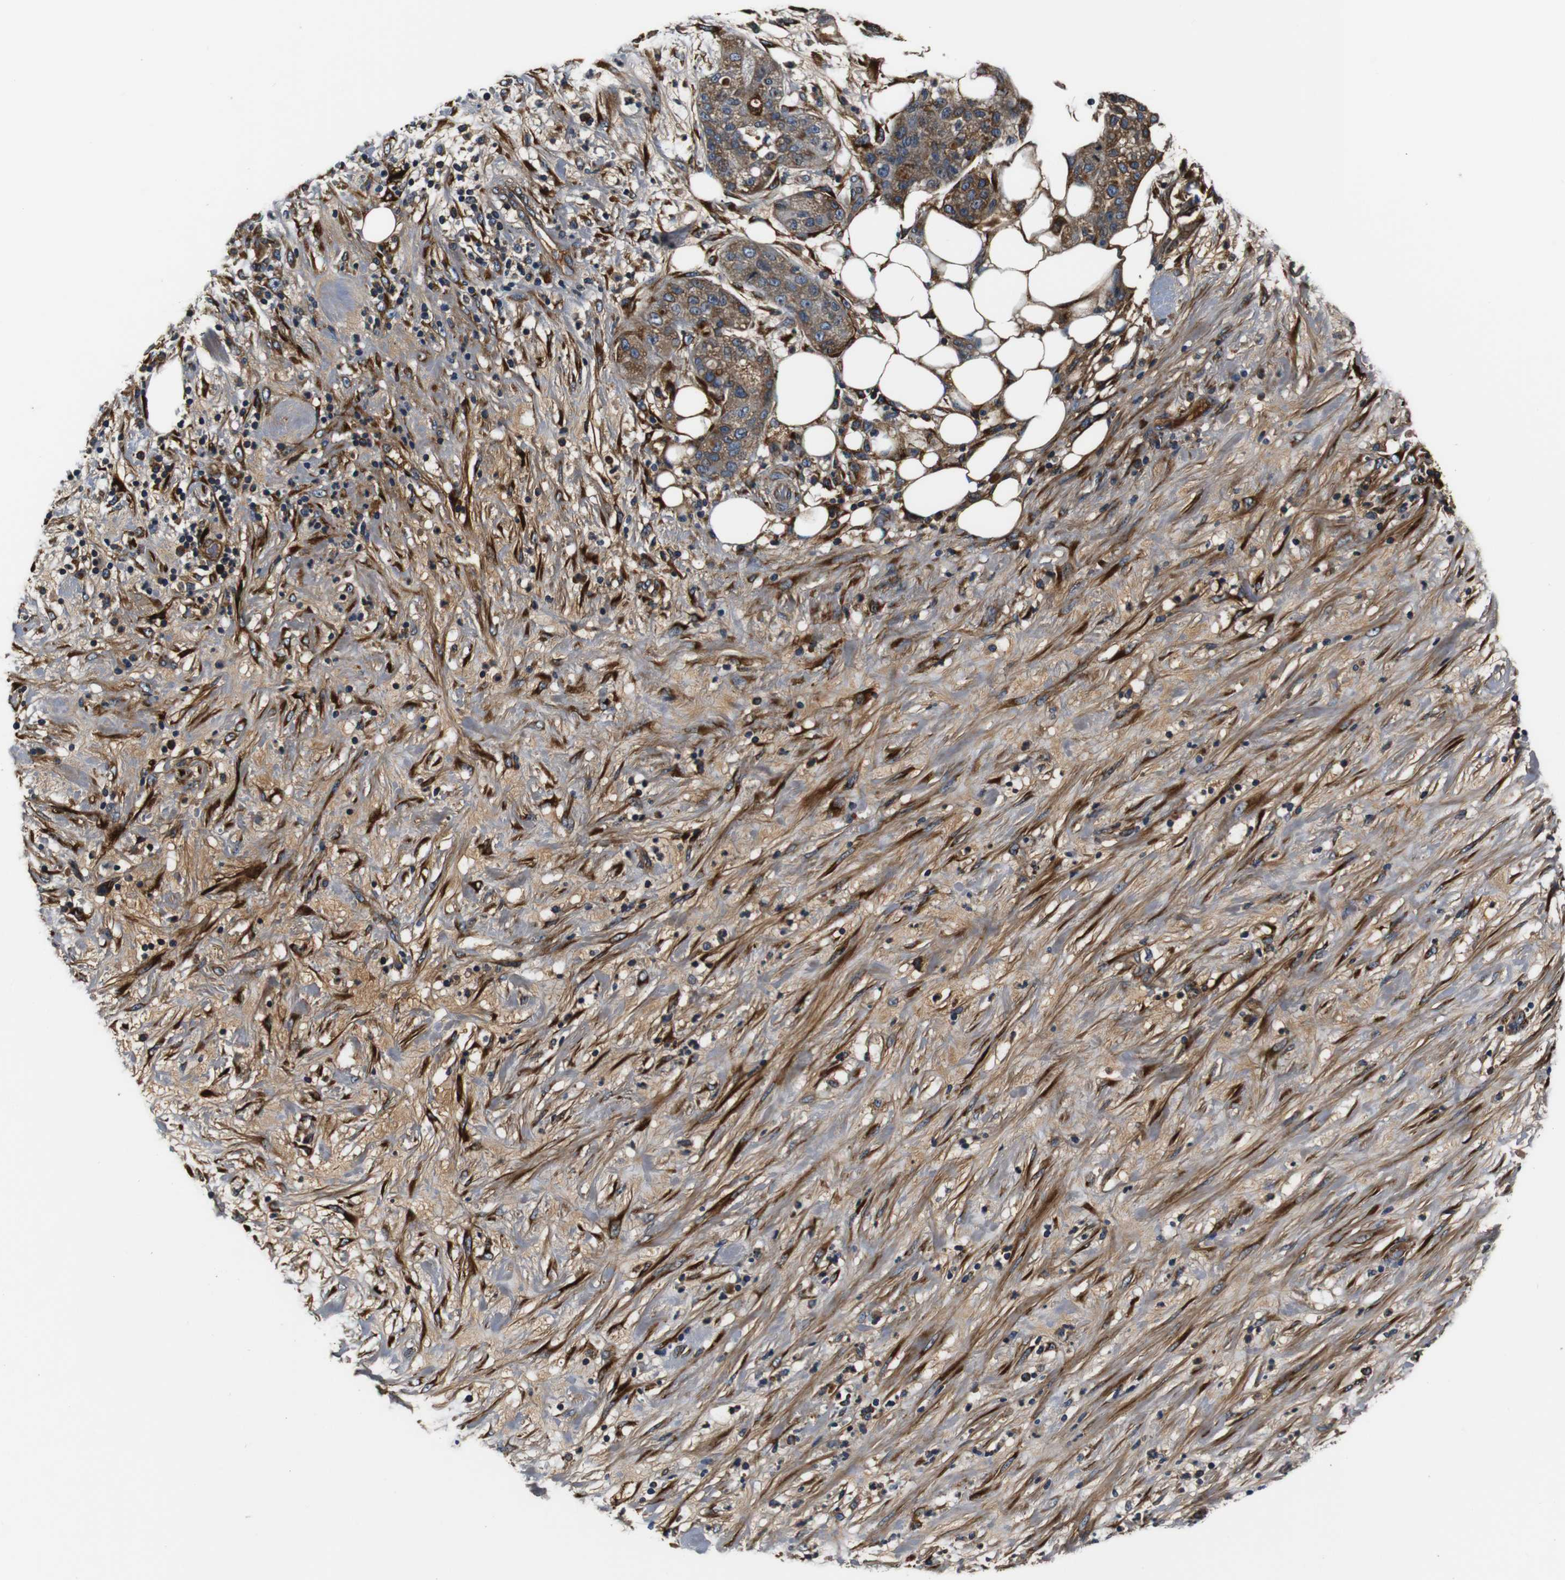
{"staining": {"intensity": "moderate", "quantity": ">75%", "location": "cytoplasmic/membranous"}, "tissue": "pancreatic cancer", "cell_type": "Tumor cells", "image_type": "cancer", "snomed": [{"axis": "morphology", "description": "Adenocarcinoma, NOS"}, {"axis": "topography", "description": "Pancreas"}], "caption": "High-power microscopy captured an immunohistochemistry micrograph of adenocarcinoma (pancreatic), revealing moderate cytoplasmic/membranous positivity in about >75% of tumor cells.", "gene": "COL1A1", "patient": {"sex": "female", "age": 78}}